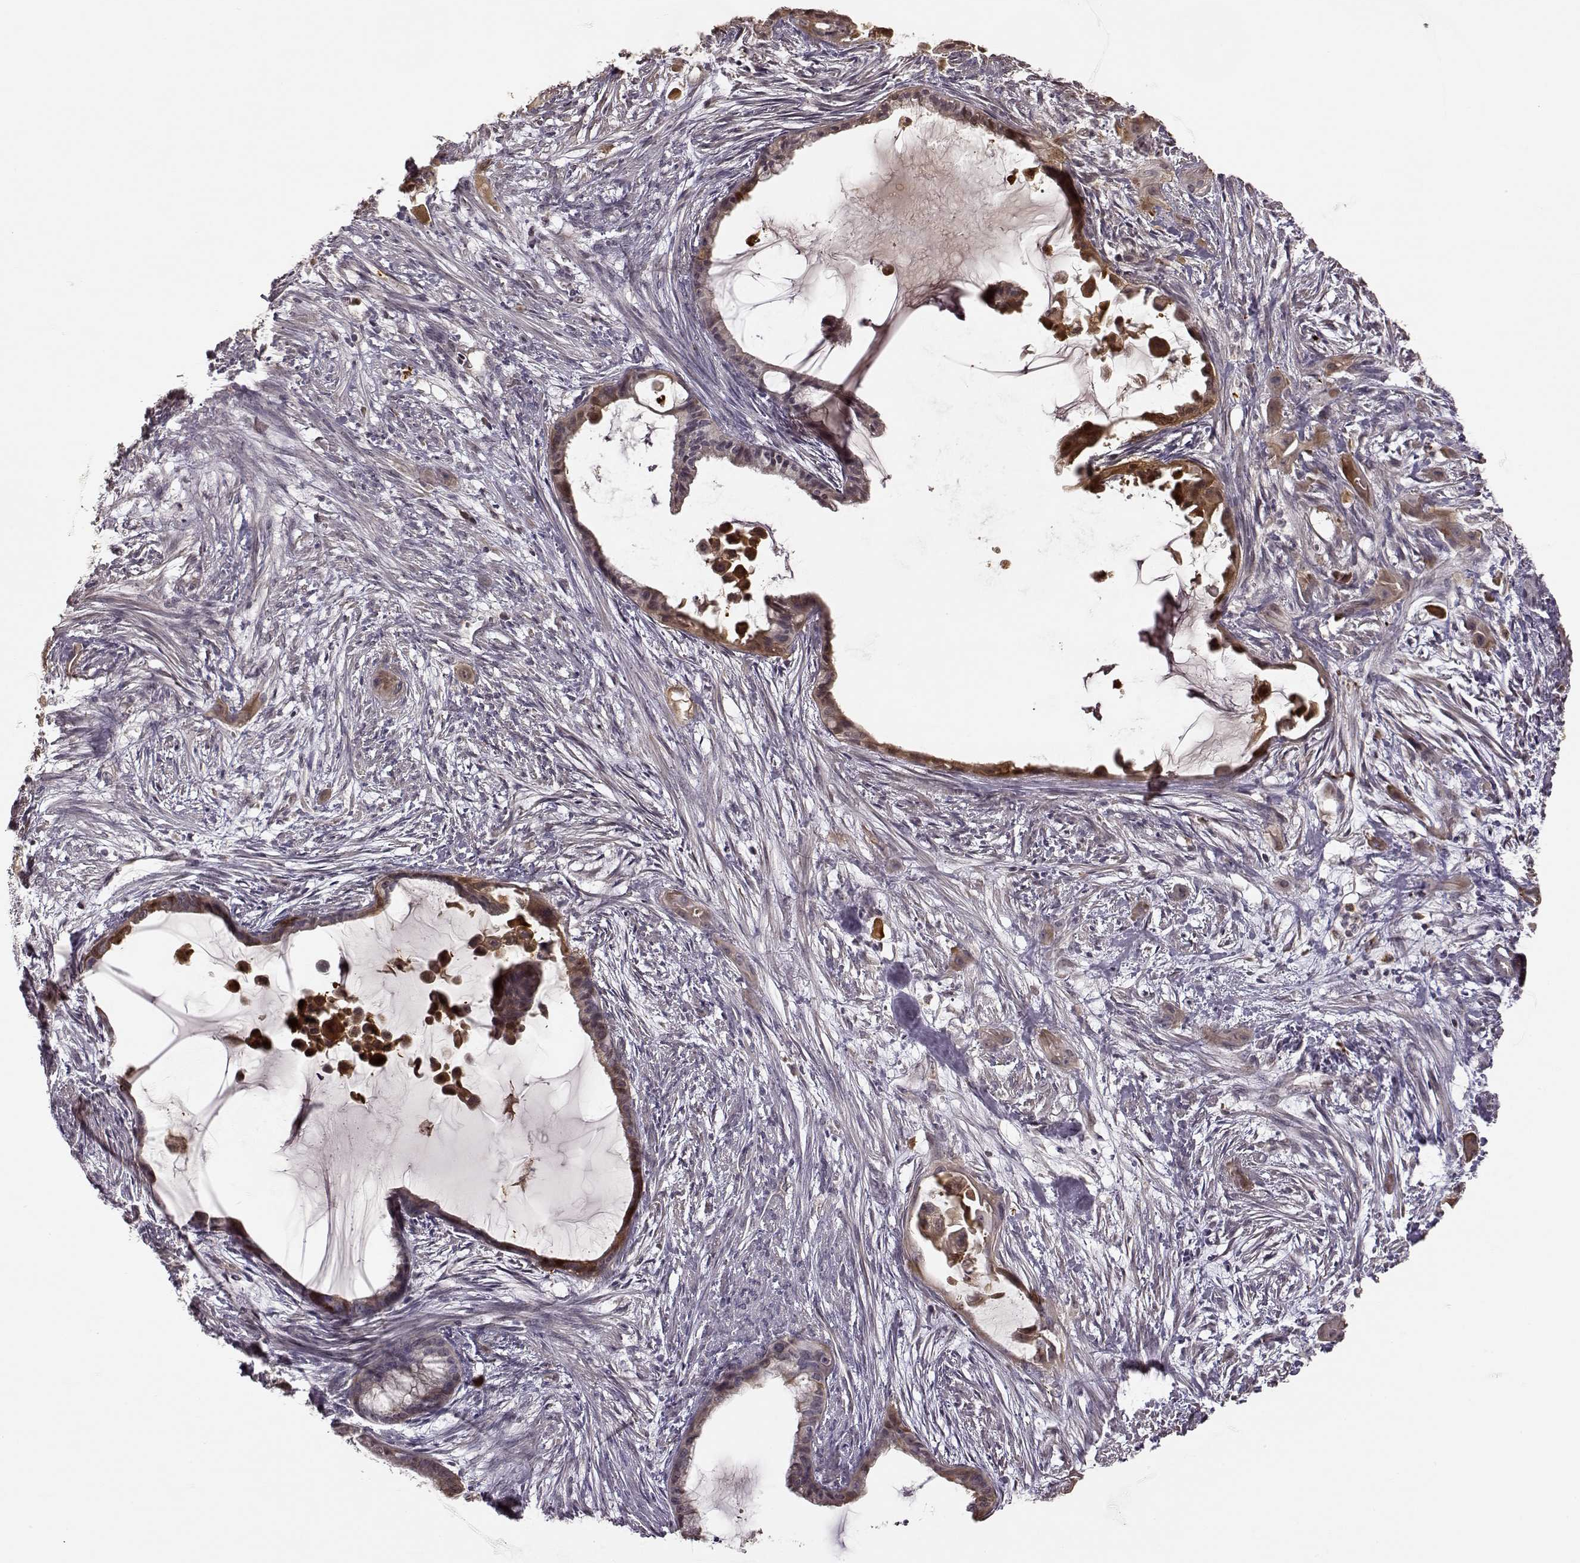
{"staining": {"intensity": "weak", "quantity": "<25%", "location": "cytoplasmic/membranous"}, "tissue": "endometrial cancer", "cell_type": "Tumor cells", "image_type": "cancer", "snomed": [{"axis": "morphology", "description": "Adenocarcinoma, NOS"}, {"axis": "topography", "description": "Endometrium"}], "caption": "DAB (3,3'-diaminobenzidine) immunohistochemical staining of human endometrial adenocarcinoma displays no significant staining in tumor cells.", "gene": "CRB1", "patient": {"sex": "female", "age": 86}}